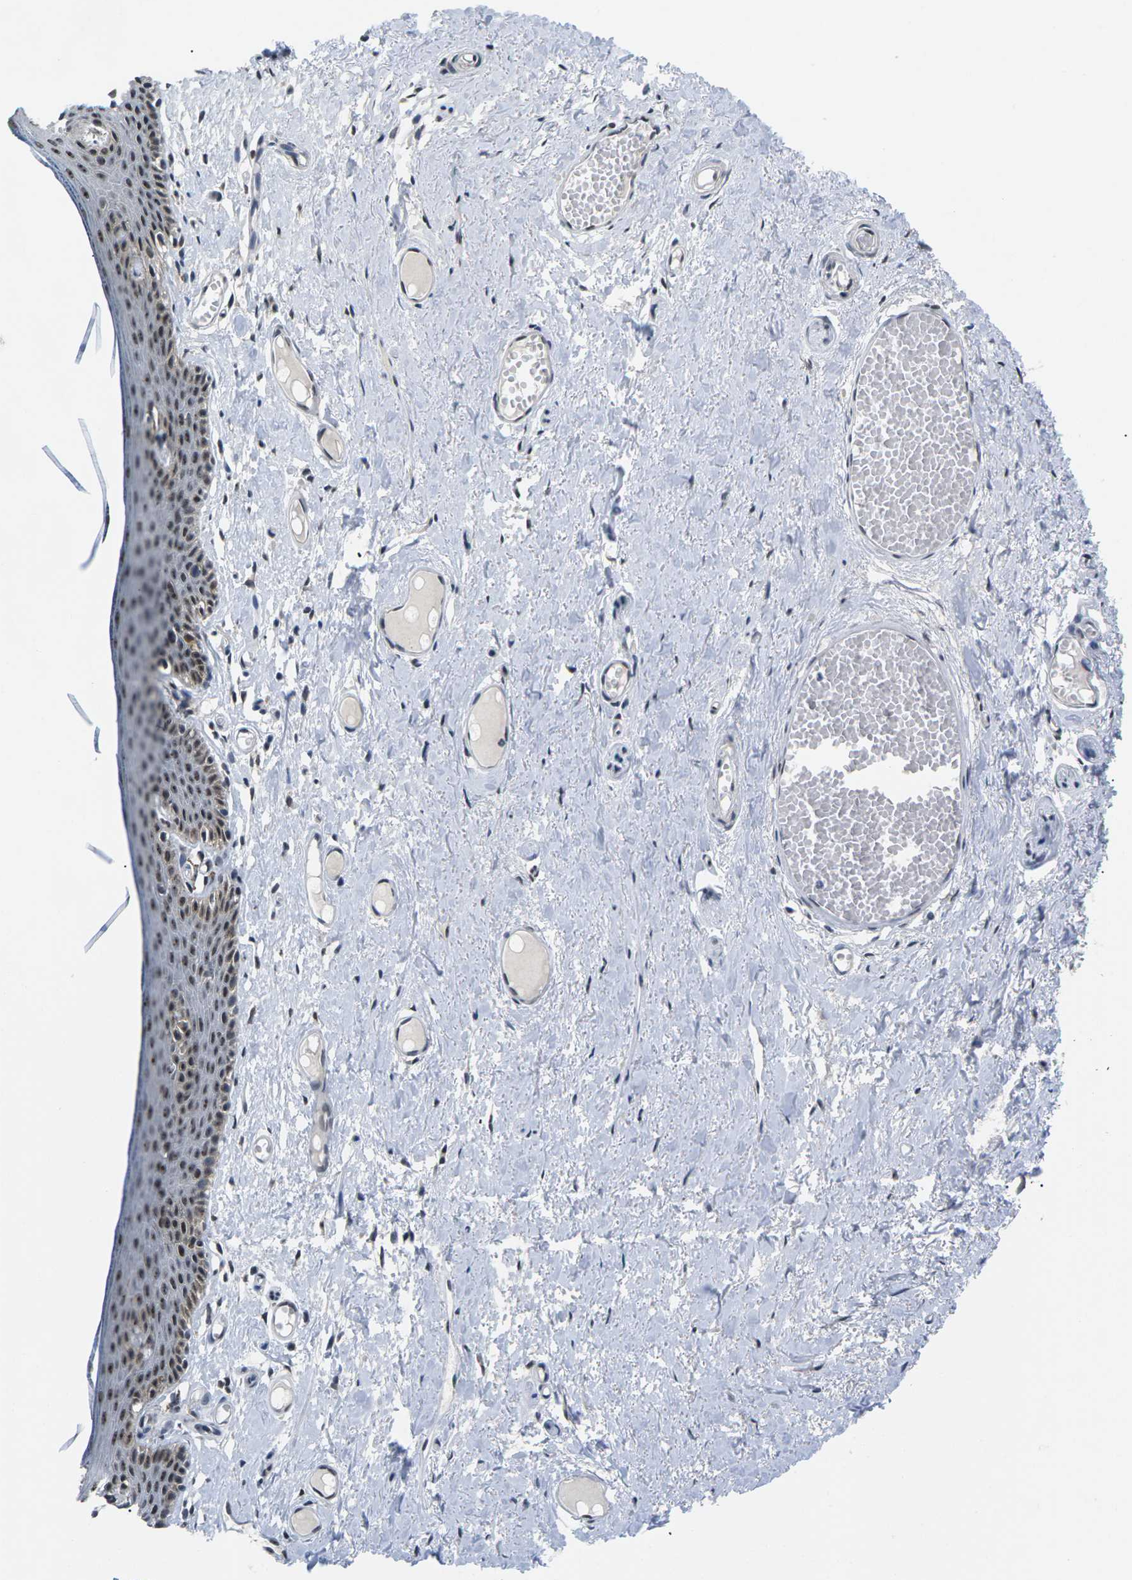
{"staining": {"intensity": "moderate", "quantity": ">75%", "location": "nuclear"}, "tissue": "skin", "cell_type": "Epidermal cells", "image_type": "normal", "snomed": [{"axis": "morphology", "description": "Normal tissue, NOS"}, {"axis": "topography", "description": "Adipose tissue"}, {"axis": "topography", "description": "Vascular tissue"}, {"axis": "topography", "description": "Anal"}, {"axis": "topography", "description": "Peripheral nerve tissue"}], "caption": "Skin stained with a brown dye displays moderate nuclear positive positivity in approximately >75% of epidermal cells.", "gene": "NSRP1", "patient": {"sex": "female", "age": 54}}